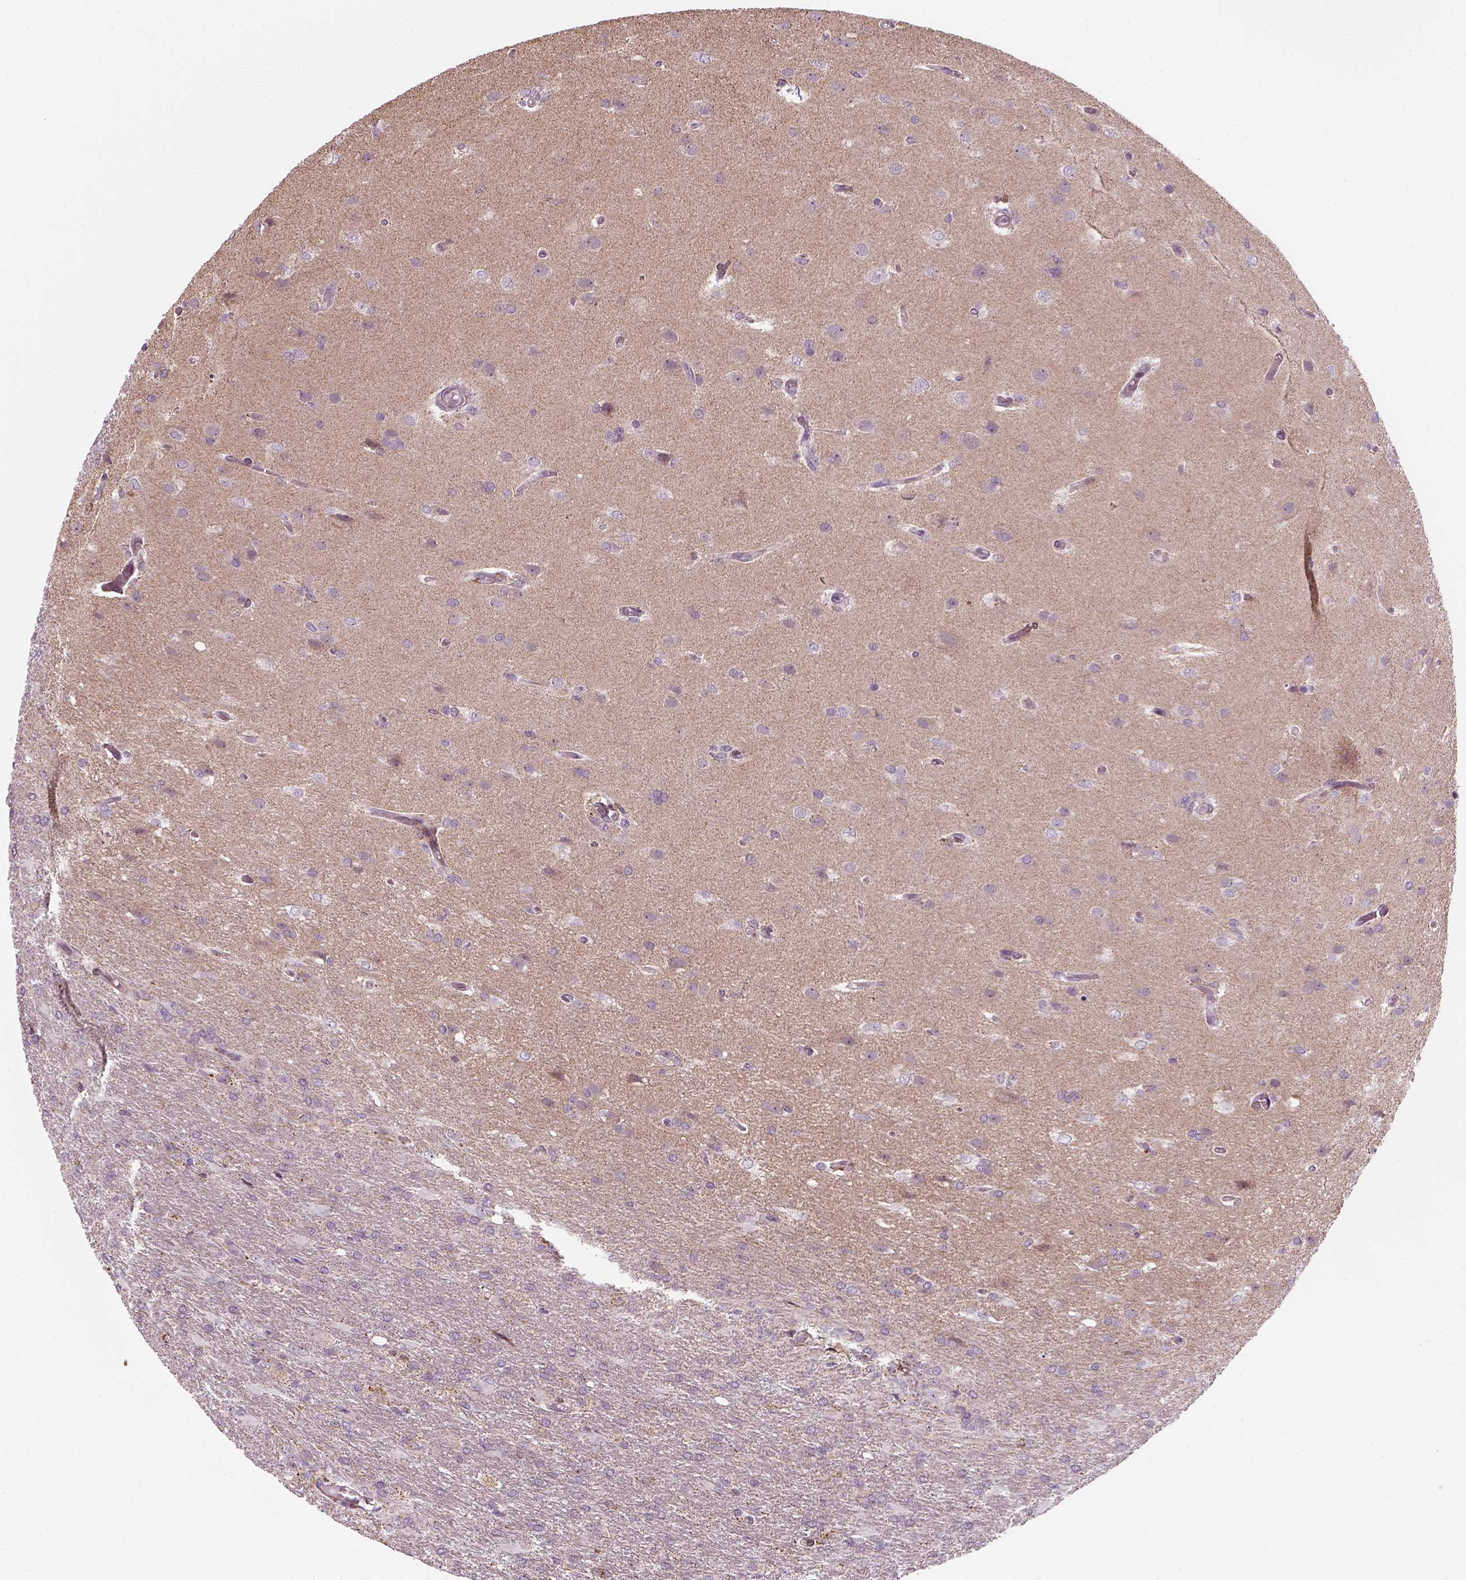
{"staining": {"intensity": "negative", "quantity": "none", "location": "none"}, "tissue": "glioma", "cell_type": "Tumor cells", "image_type": "cancer", "snomed": [{"axis": "morphology", "description": "Glioma, malignant, High grade"}, {"axis": "topography", "description": "Brain"}], "caption": "IHC of glioma shows no expression in tumor cells. The staining was performed using DAB to visualize the protein expression in brown, while the nuclei were stained in blue with hematoxylin (Magnification: 20x).", "gene": "XK", "patient": {"sex": "male", "age": 68}}